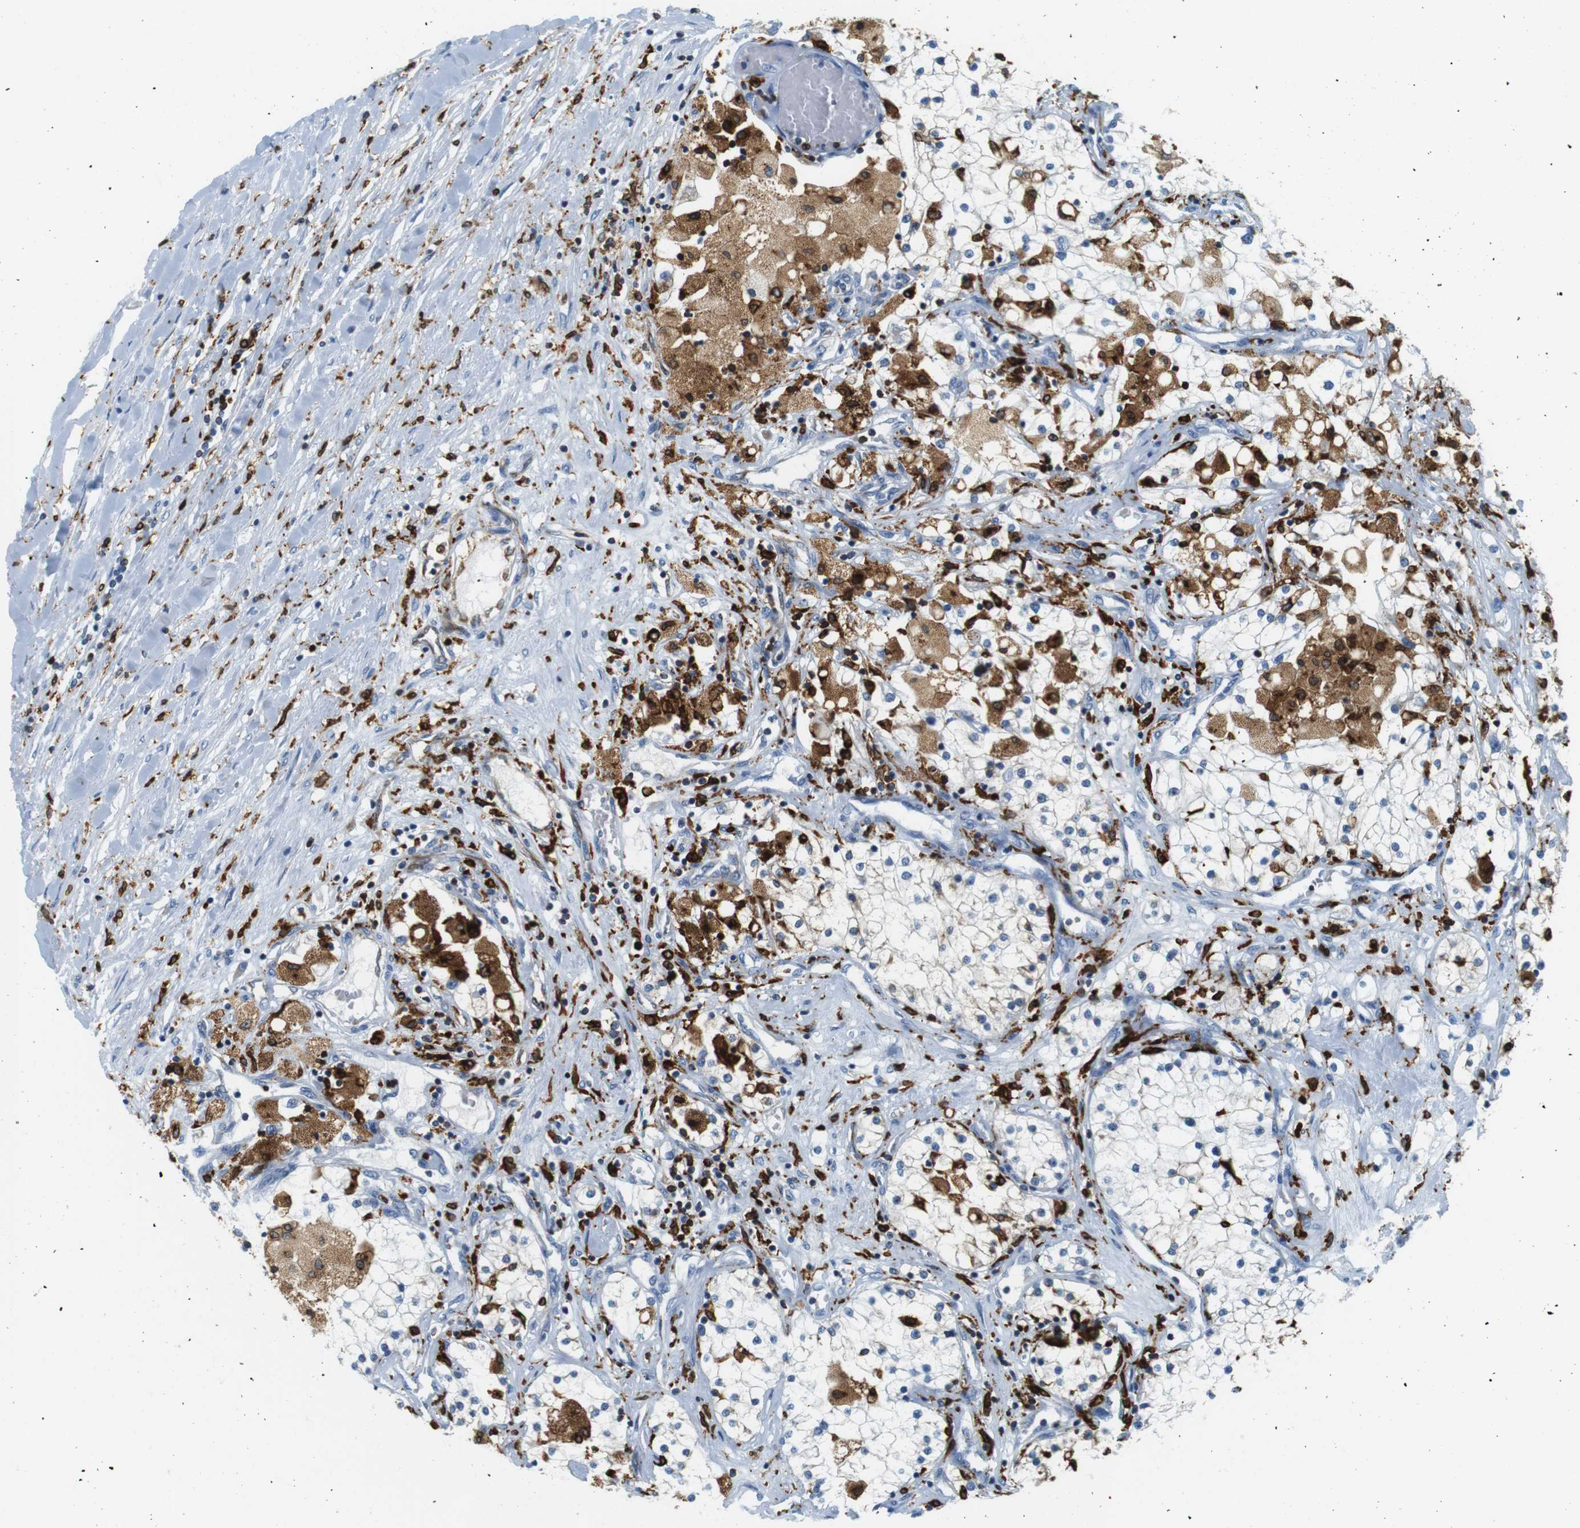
{"staining": {"intensity": "negative", "quantity": "none", "location": "none"}, "tissue": "renal cancer", "cell_type": "Tumor cells", "image_type": "cancer", "snomed": [{"axis": "morphology", "description": "Adenocarcinoma, NOS"}, {"axis": "topography", "description": "Kidney"}], "caption": "There is no significant expression in tumor cells of renal cancer (adenocarcinoma). (DAB (3,3'-diaminobenzidine) immunohistochemistry (IHC) visualized using brightfield microscopy, high magnification).", "gene": "CIITA", "patient": {"sex": "male", "age": 68}}